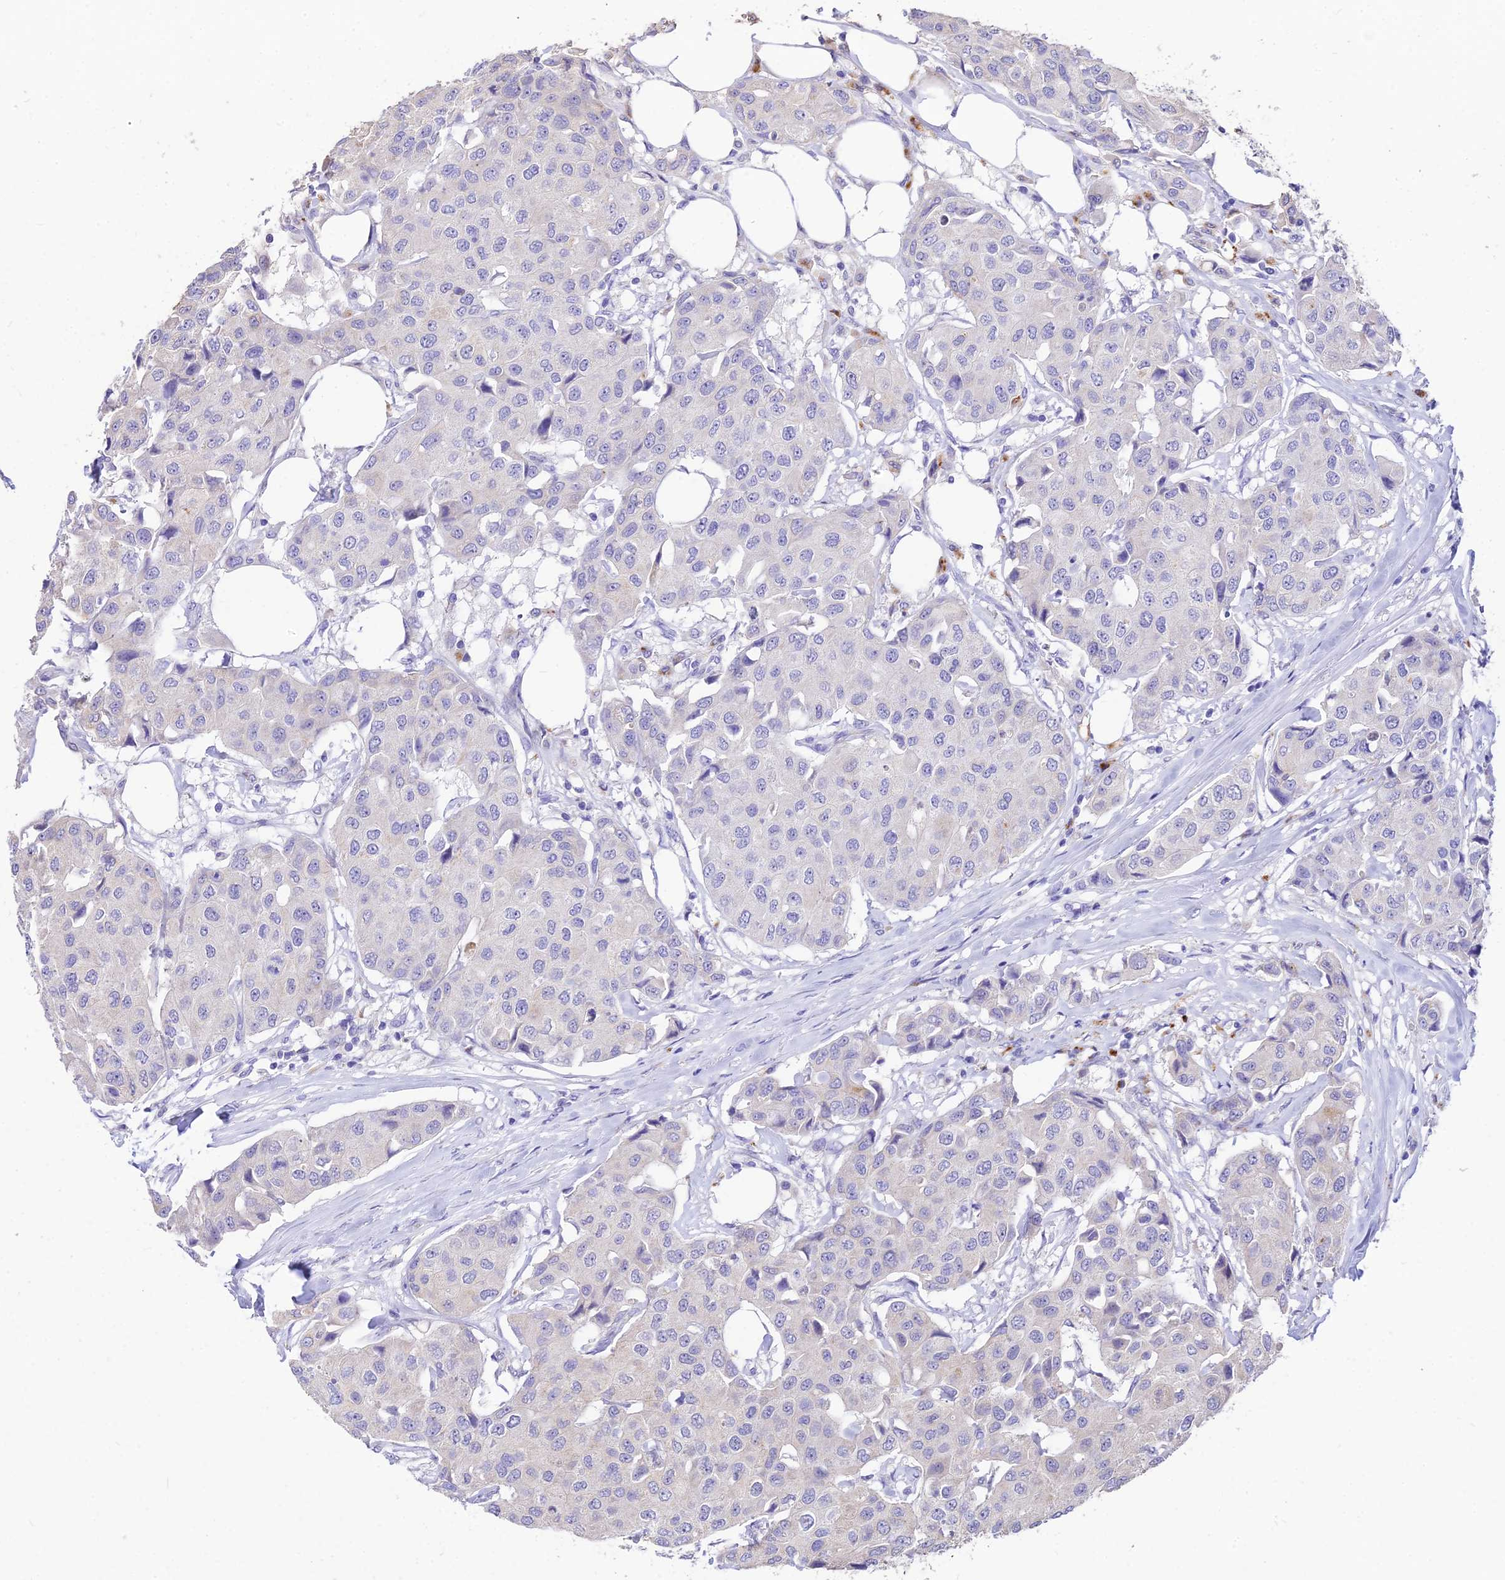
{"staining": {"intensity": "negative", "quantity": "none", "location": "none"}, "tissue": "breast cancer", "cell_type": "Tumor cells", "image_type": "cancer", "snomed": [{"axis": "morphology", "description": "Duct carcinoma"}, {"axis": "topography", "description": "Breast"}], "caption": "DAB immunohistochemical staining of breast invasive ductal carcinoma reveals no significant expression in tumor cells. (Stains: DAB IHC with hematoxylin counter stain, Microscopy: brightfield microscopy at high magnification).", "gene": "SDHD", "patient": {"sex": "female", "age": 80}}